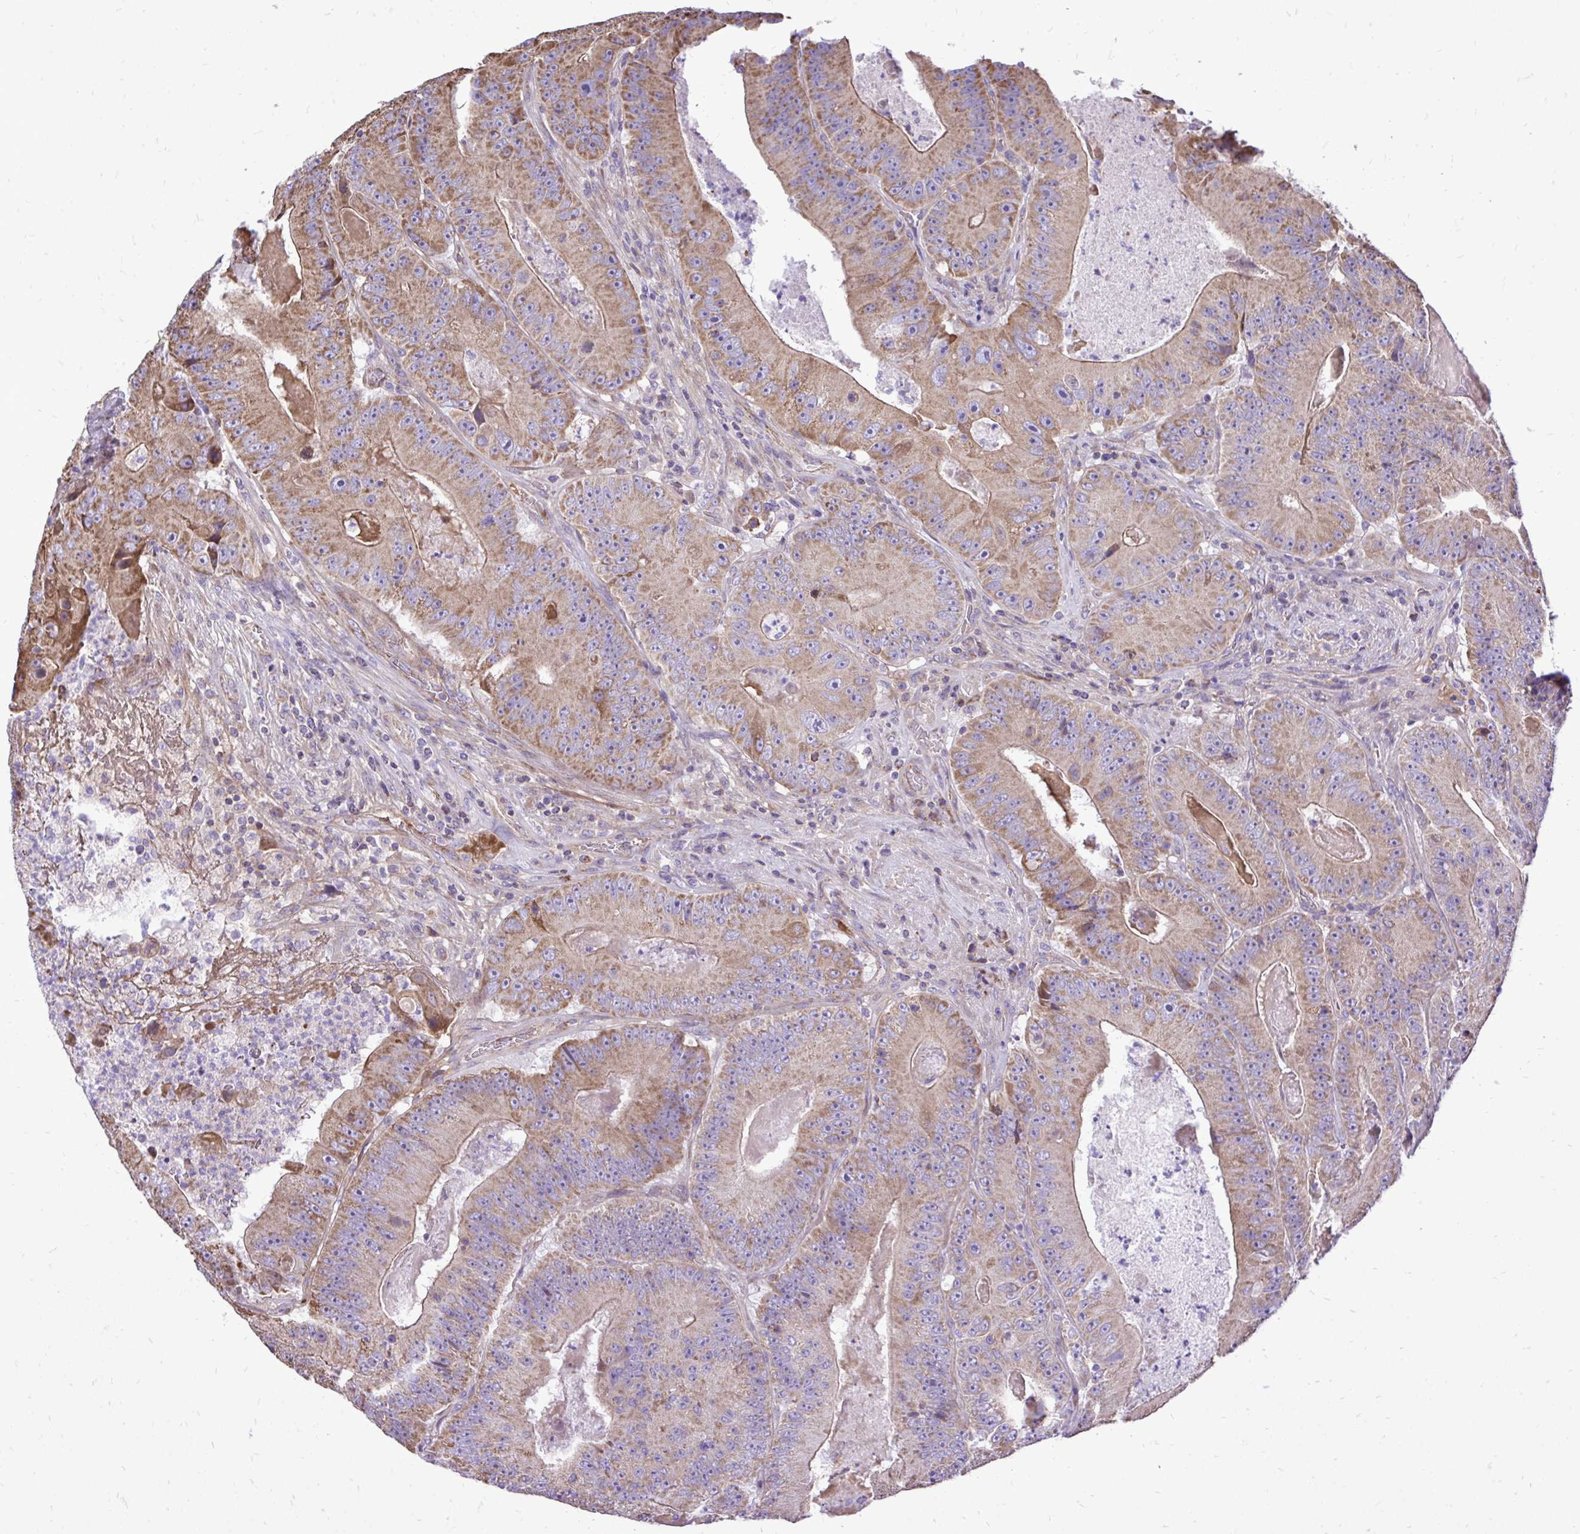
{"staining": {"intensity": "moderate", "quantity": ">75%", "location": "cytoplasmic/membranous"}, "tissue": "colorectal cancer", "cell_type": "Tumor cells", "image_type": "cancer", "snomed": [{"axis": "morphology", "description": "Adenocarcinoma, NOS"}, {"axis": "topography", "description": "Colon"}], "caption": "Protein analysis of adenocarcinoma (colorectal) tissue demonstrates moderate cytoplasmic/membranous staining in approximately >75% of tumor cells.", "gene": "ATP13A2", "patient": {"sex": "female", "age": 86}}